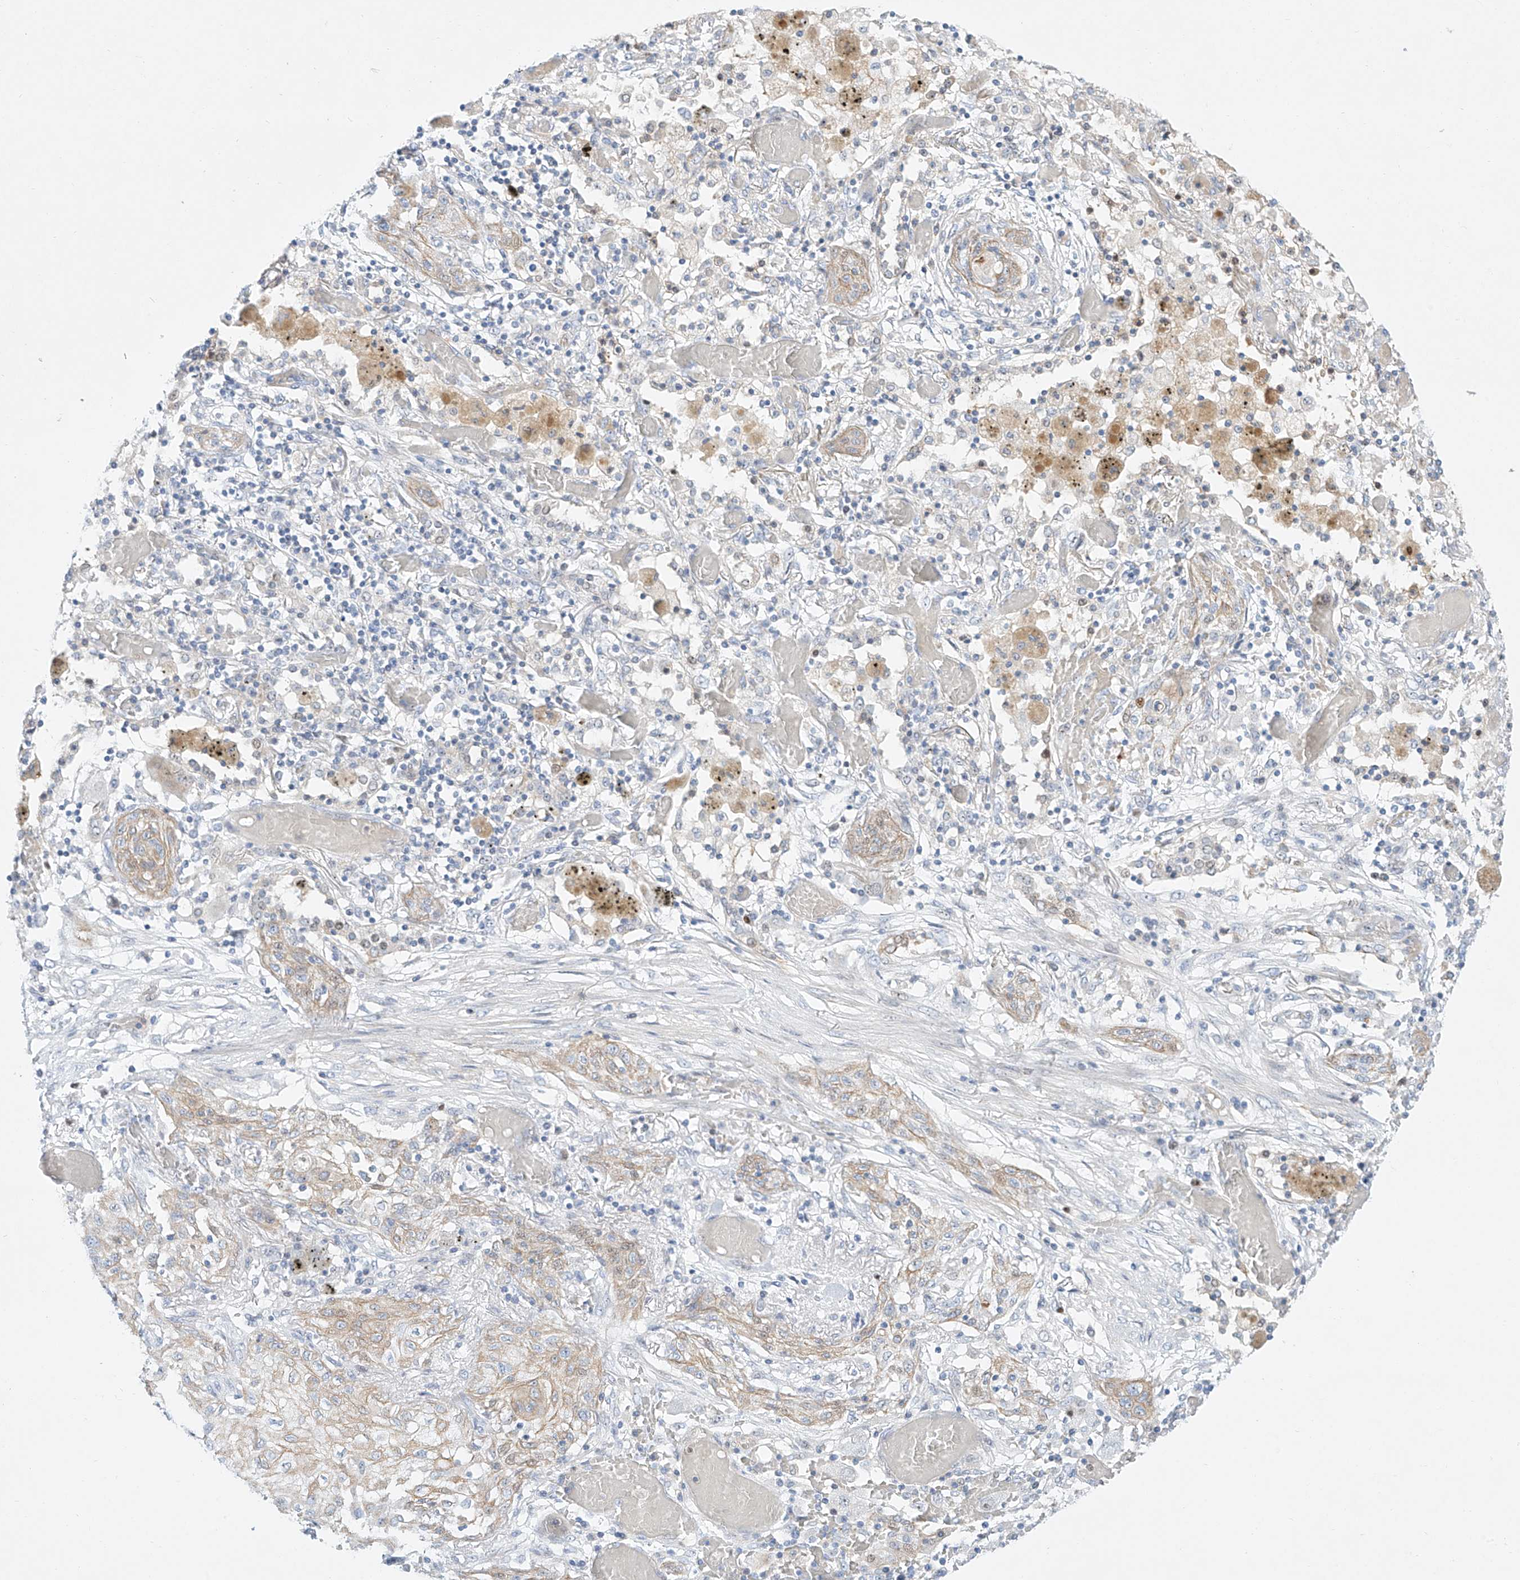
{"staining": {"intensity": "weak", "quantity": "25%-75%", "location": "cytoplasmic/membranous"}, "tissue": "lung cancer", "cell_type": "Tumor cells", "image_type": "cancer", "snomed": [{"axis": "morphology", "description": "Squamous cell carcinoma, NOS"}, {"axis": "topography", "description": "Lung"}], "caption": "IHC image of human squamous cell carcinoma (lung) stained for a protein (brown), which exhibits low levels of weak cytoplasmic/membranous expression in about 25%-75% of tumor cells.", "gene": "SNU13", "patient": {"sex": "female", "age": 47}}